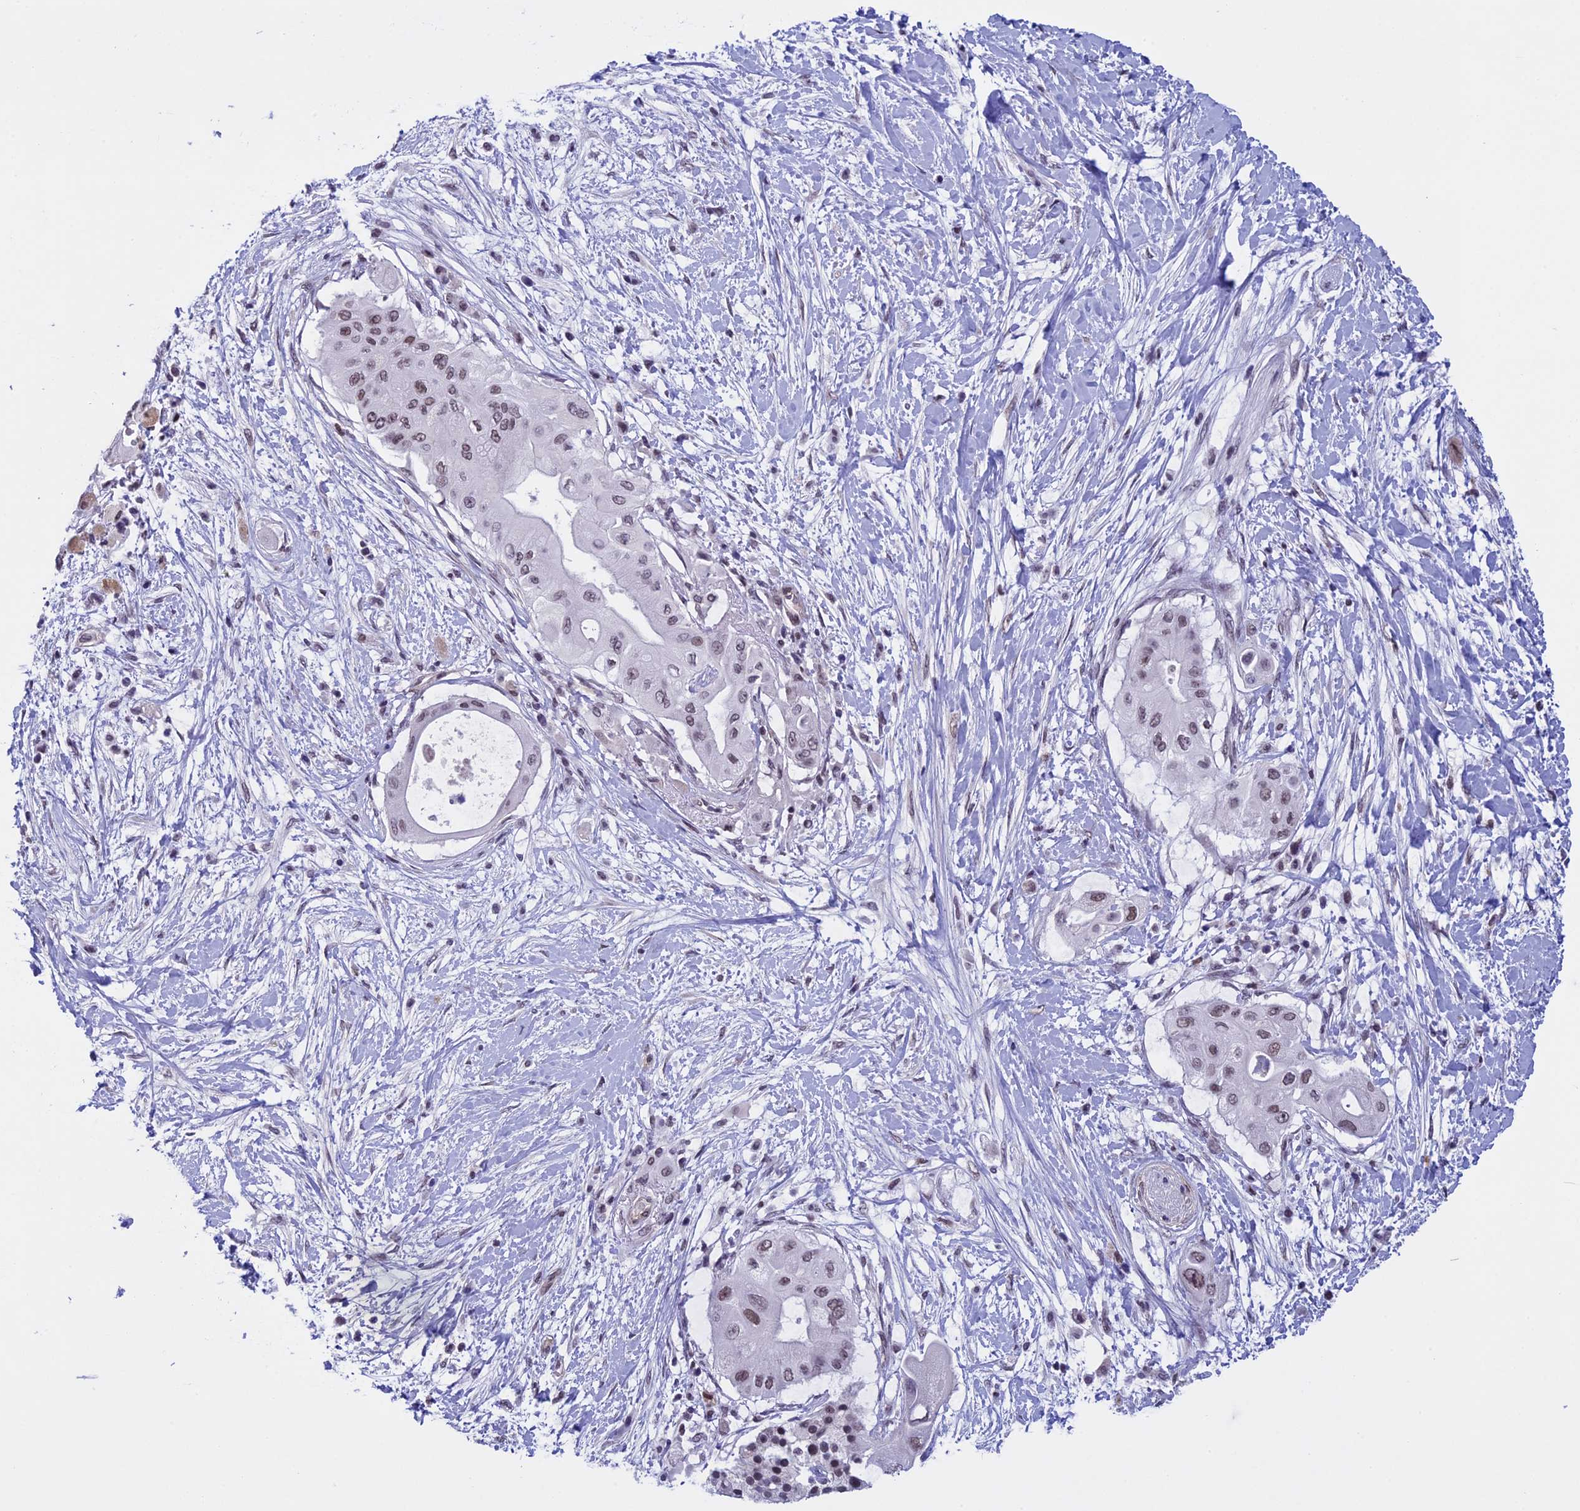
{"staining": {"intensity": "moderate", "quantity": "25%-75%", "location": "nuclear"}, "tissue": "pancreatic cancer", "cell_type": "Tumor cells", "image_type": "cancer", "snomed": [{"axis": "morphology", "description": "Adenocarcinoma, NOS"}, {"axis": "topography", "description": "Pancreas"}], "caption": "Tumor cells display medium levels of moderate nuclear staining in approximately 25%-75% of cells in human pancreatic cancer.", "gene": "NIPBL", "patient": {"sex": "male", "age": 68}}